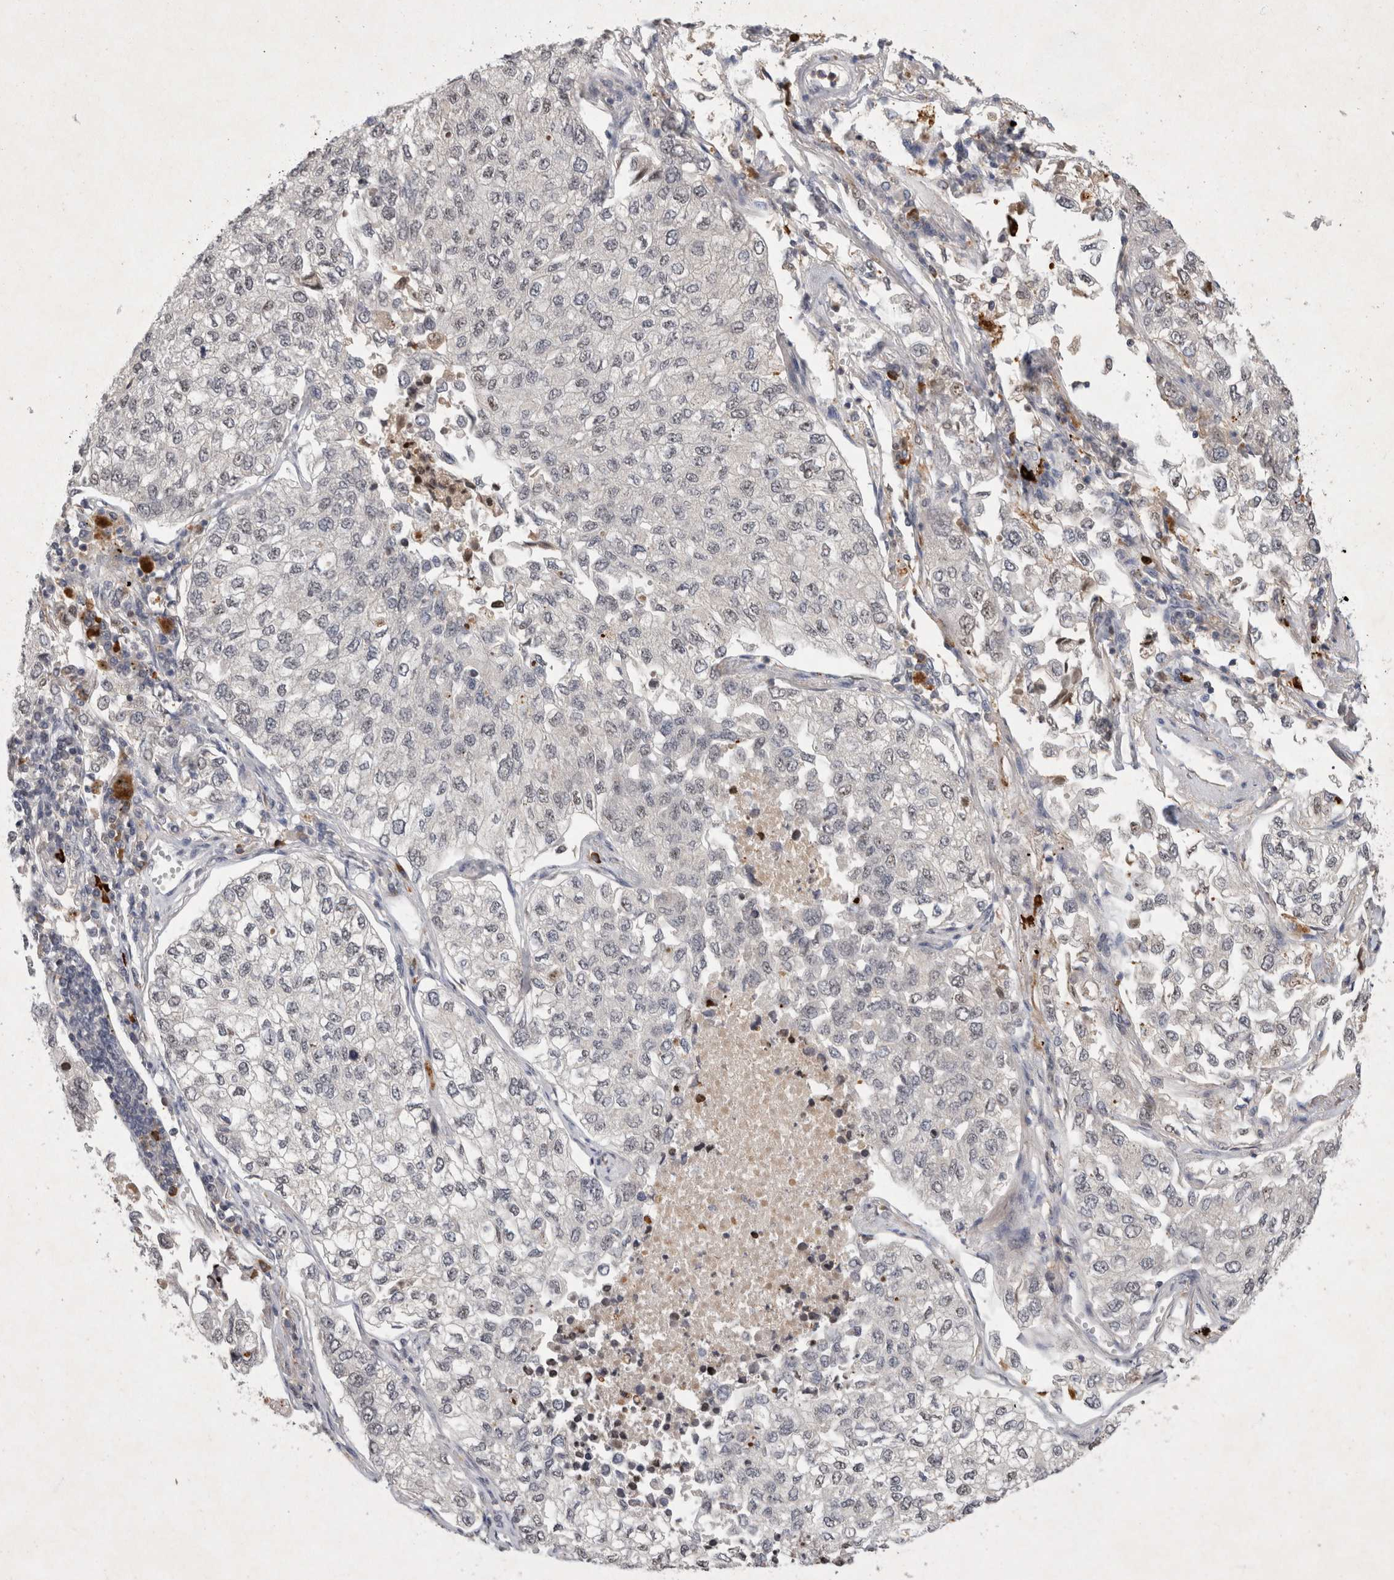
{"staining": {"intensity": "negative", "quantity": "none", "location": "none"}, "tissue": "lung cancer", "cell_type": "Tumor cells", "image_type": "cancer", "snomed": [{"axis": "morphology", "description": "Adenocarcinoma, NOS"}, {"axis": "topography", "description": "Lung"}], "caption": "High power microscopy micrograph of an immunohistochemistry histopathology image of lung adenocarcinoma, revealing no significant positivity in tumor cells.", "gene": "XRCC5", "patient": {"sex": "male", "age": 63}}